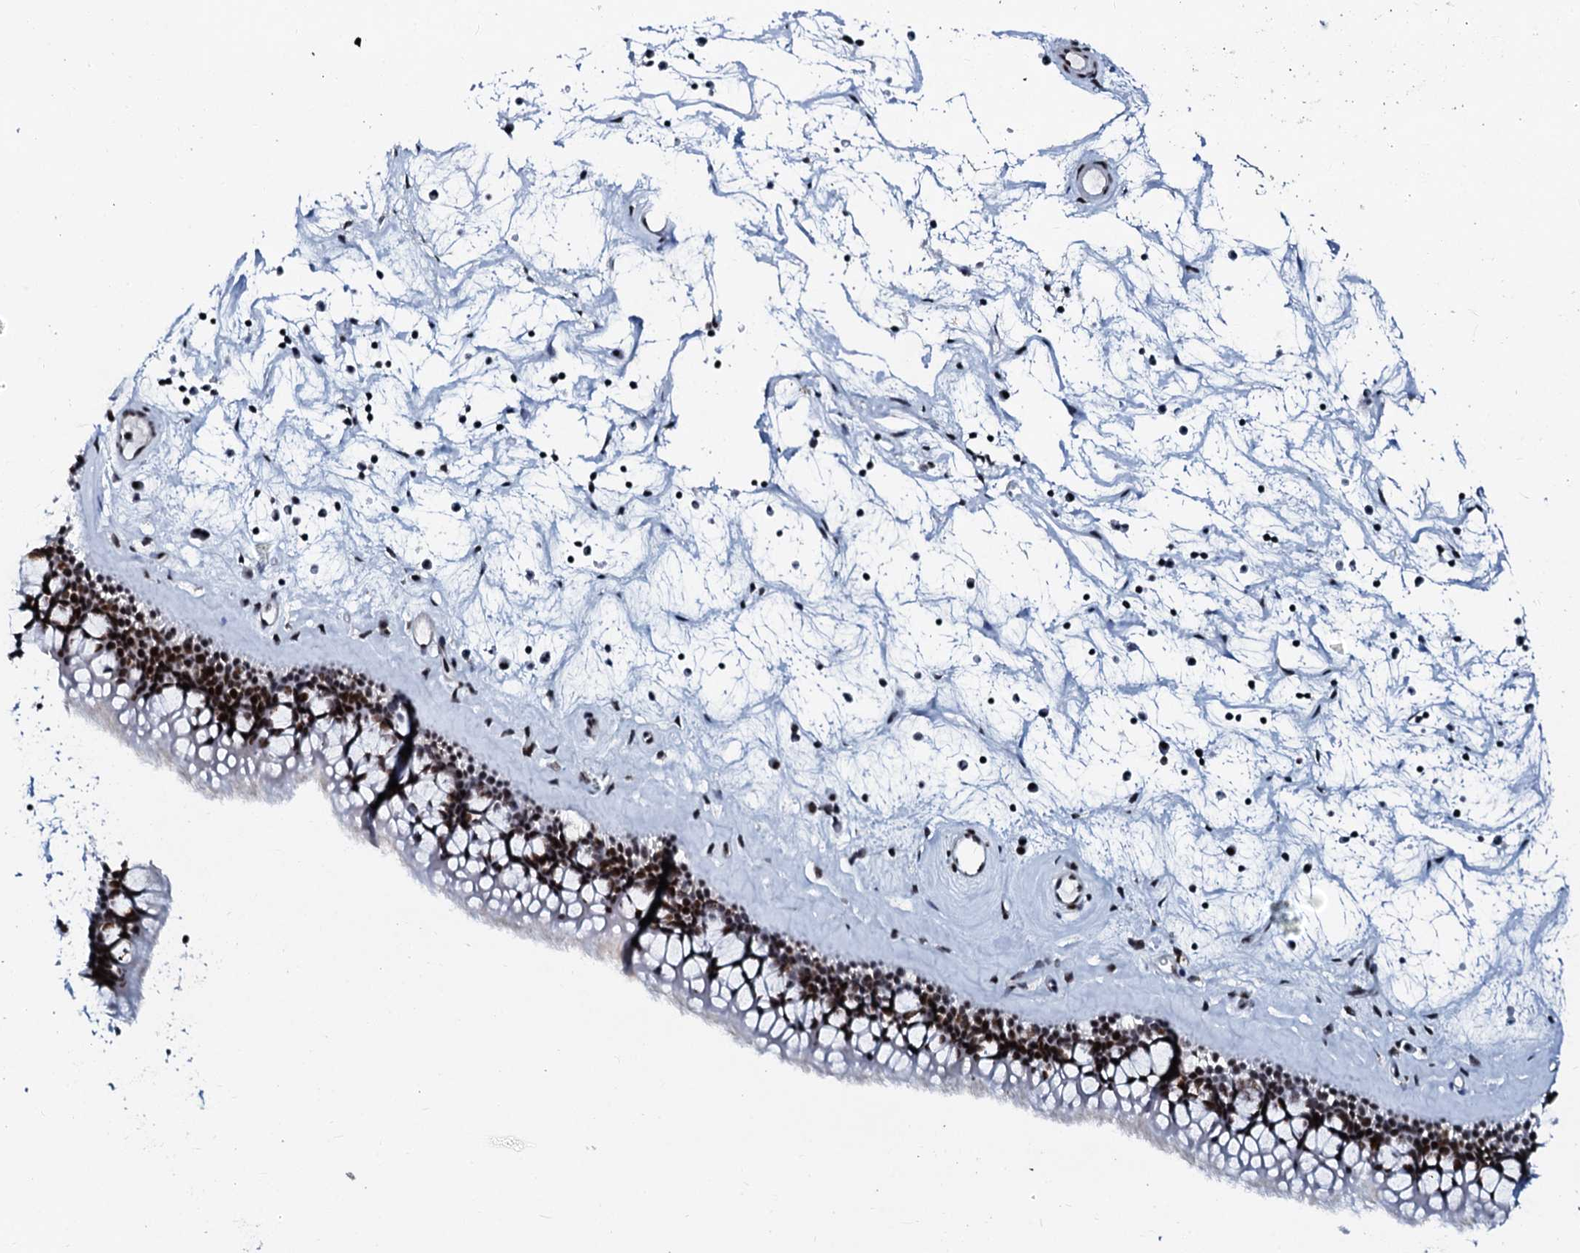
{"staining": {"intensity": "strong", "quantity": ">75%", "location": "nuclear"}, "tissue": "nasopharynx", "cell_type": "Respiratory epithelial cells", "image_type": "normal", "snomed": [{"axis": "morphology", "description": "Normal tissue, NOS"}, {"axis": "topography", "description": "Nasopharynx"}], "caption": "Protein expression analysis of normal human nasopharynx reveals strong nuclear staining in approximately >75% of respiratory epithelial cells. The staining was performed using DAB (3,3'-diaminobenzidine), with brown indicating positive protein expression. Nuclei are stained blue with hematoxylin.", "gene": "SLTM", "patient": {"sex": "male", "age": 64}}